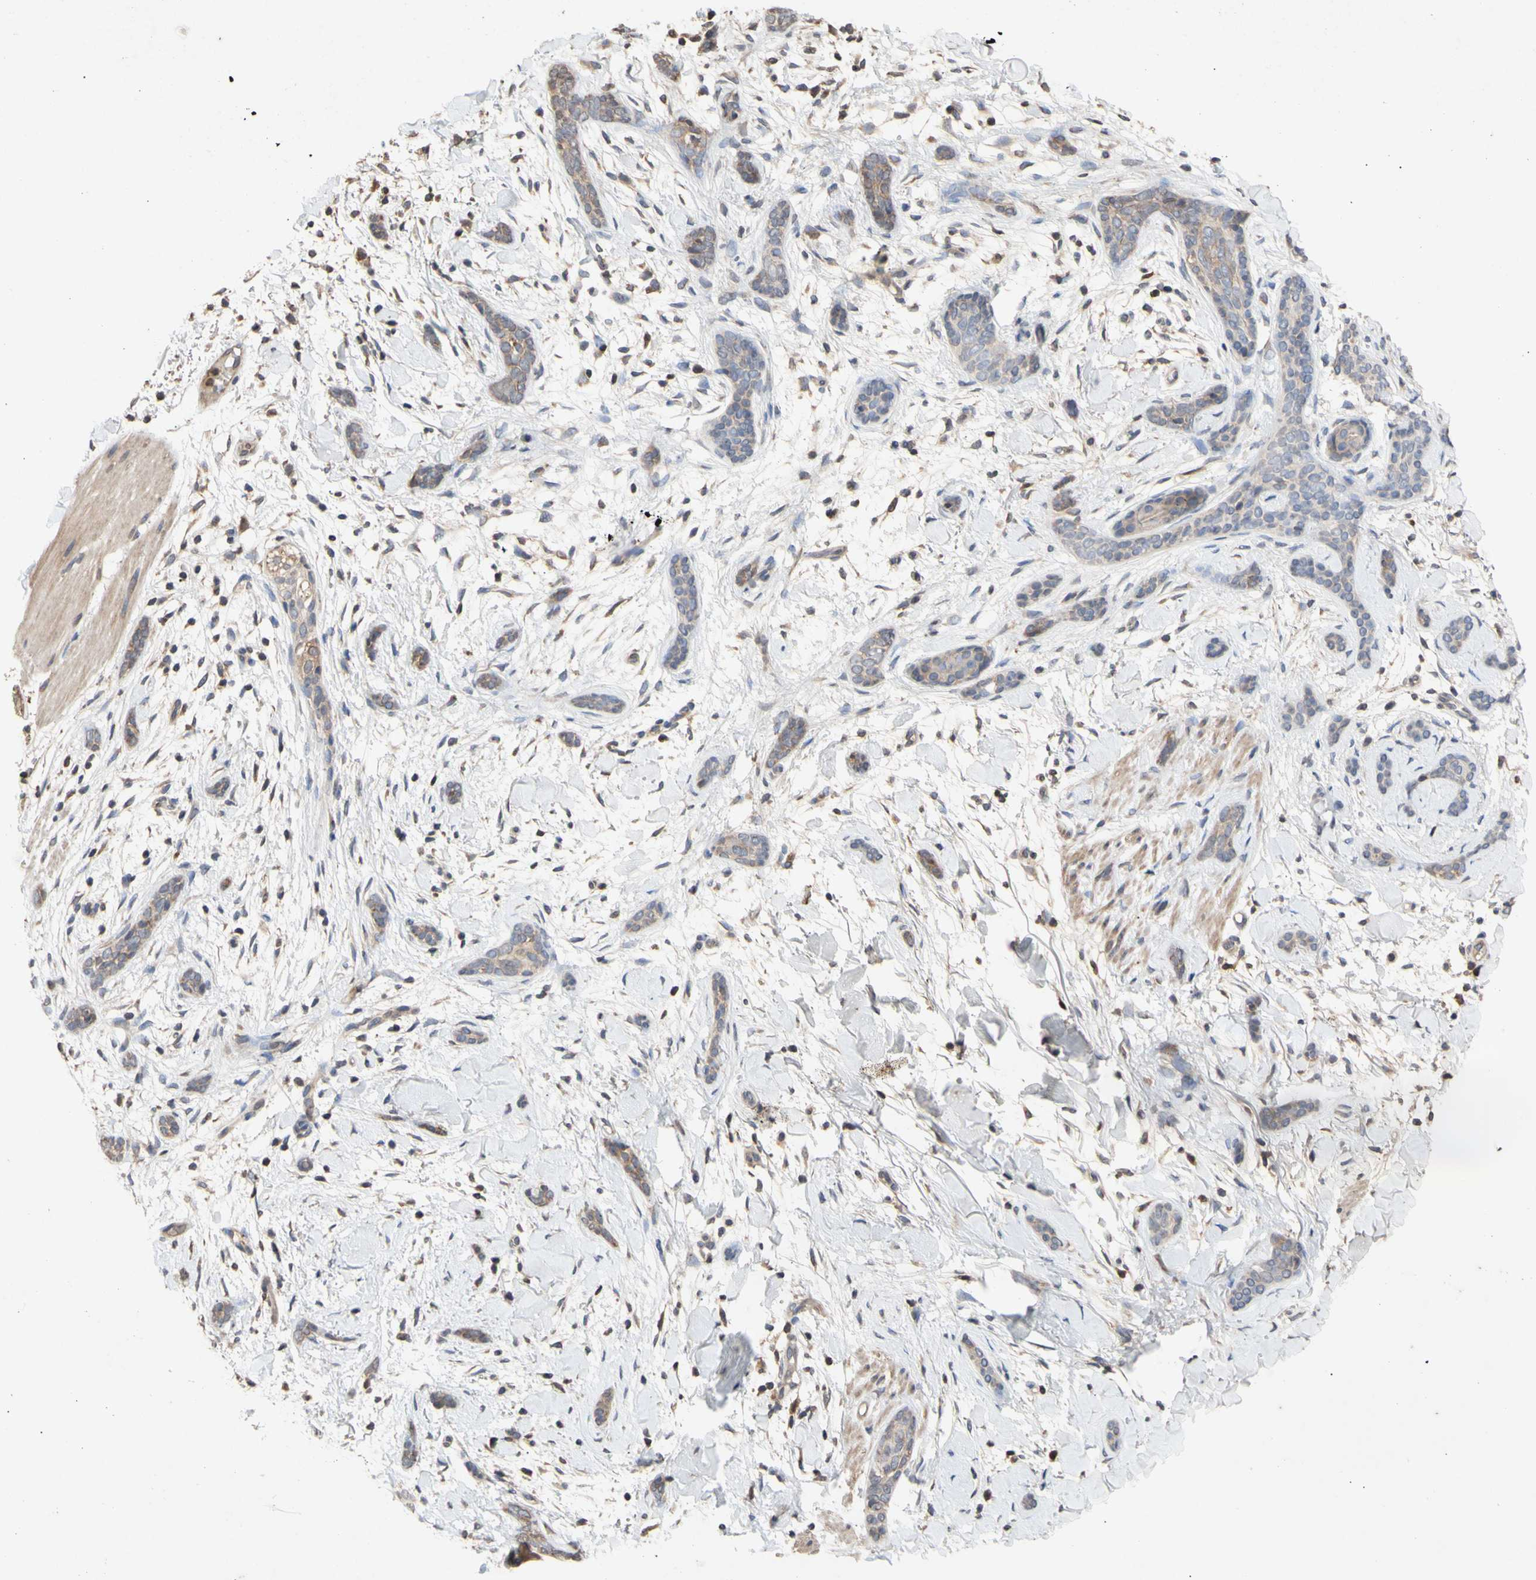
{"staining": {"intensity": "weak", "quantity": ">75%", "location": "cytoplasmic/membranous"}, "tissue": "skin cancer", "cell_type": "Tumor cells", "image_type": "cancer", "snomed": [{"axis": "morphology", "description": "Basal cell carcinoma"}, {"axis": "morphology", "description": "Adnexal tumor, benign"}, {"axis": "topography", "description": "Skin"}], "caption": "IHC histopathology image of human skin cancer (basal cell carcinoma) stained for a protein (brown), which shows low levels of weak cytoplasmic/membranous expression in approximately >75% of tumor cells.", "gene": "NECTIN3", "patient": {"sex": "female", "age": 42}}